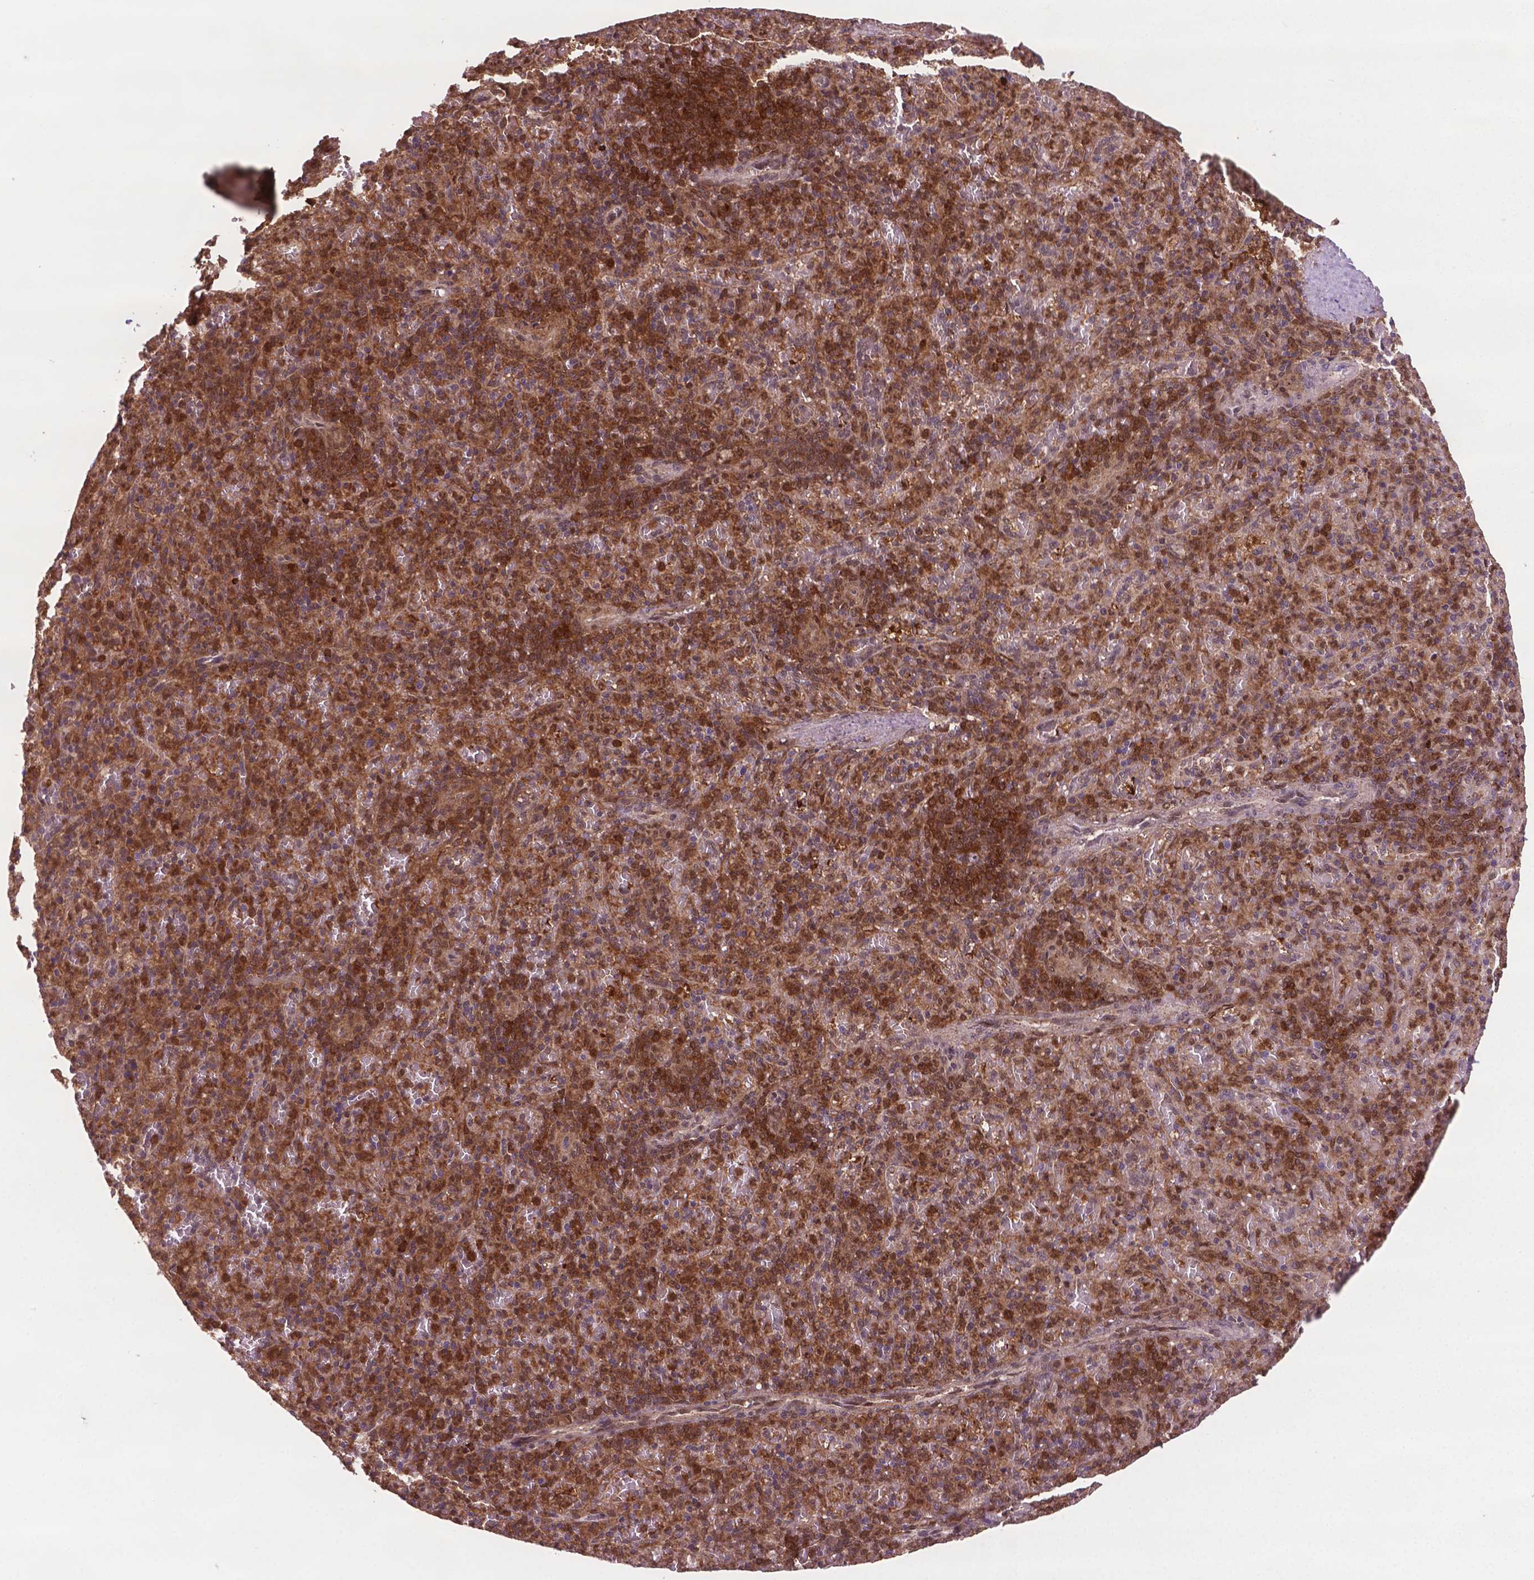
{"staining": {"intensity": "moderate", "quantity": ">75%", "location": "cytoplasmic/membranous,nuclear"}, "tissue": "spleen", "cell_type": "Cells in red pulp", "image_type": "normal", "snomed": [{"axis": "morphology", "description": "Normal tissue, NOS"}, {"axis": "topography", "description": "Spleen"}], "caption": "Protein expression by immunohistochemistry shows moderate cytoplasmic/membranous,nuclear expression in about >75% of cells in red pulp in benign spleen.", "gene": "PLIN3", "patient": {"sex": "female", "age": 74}}